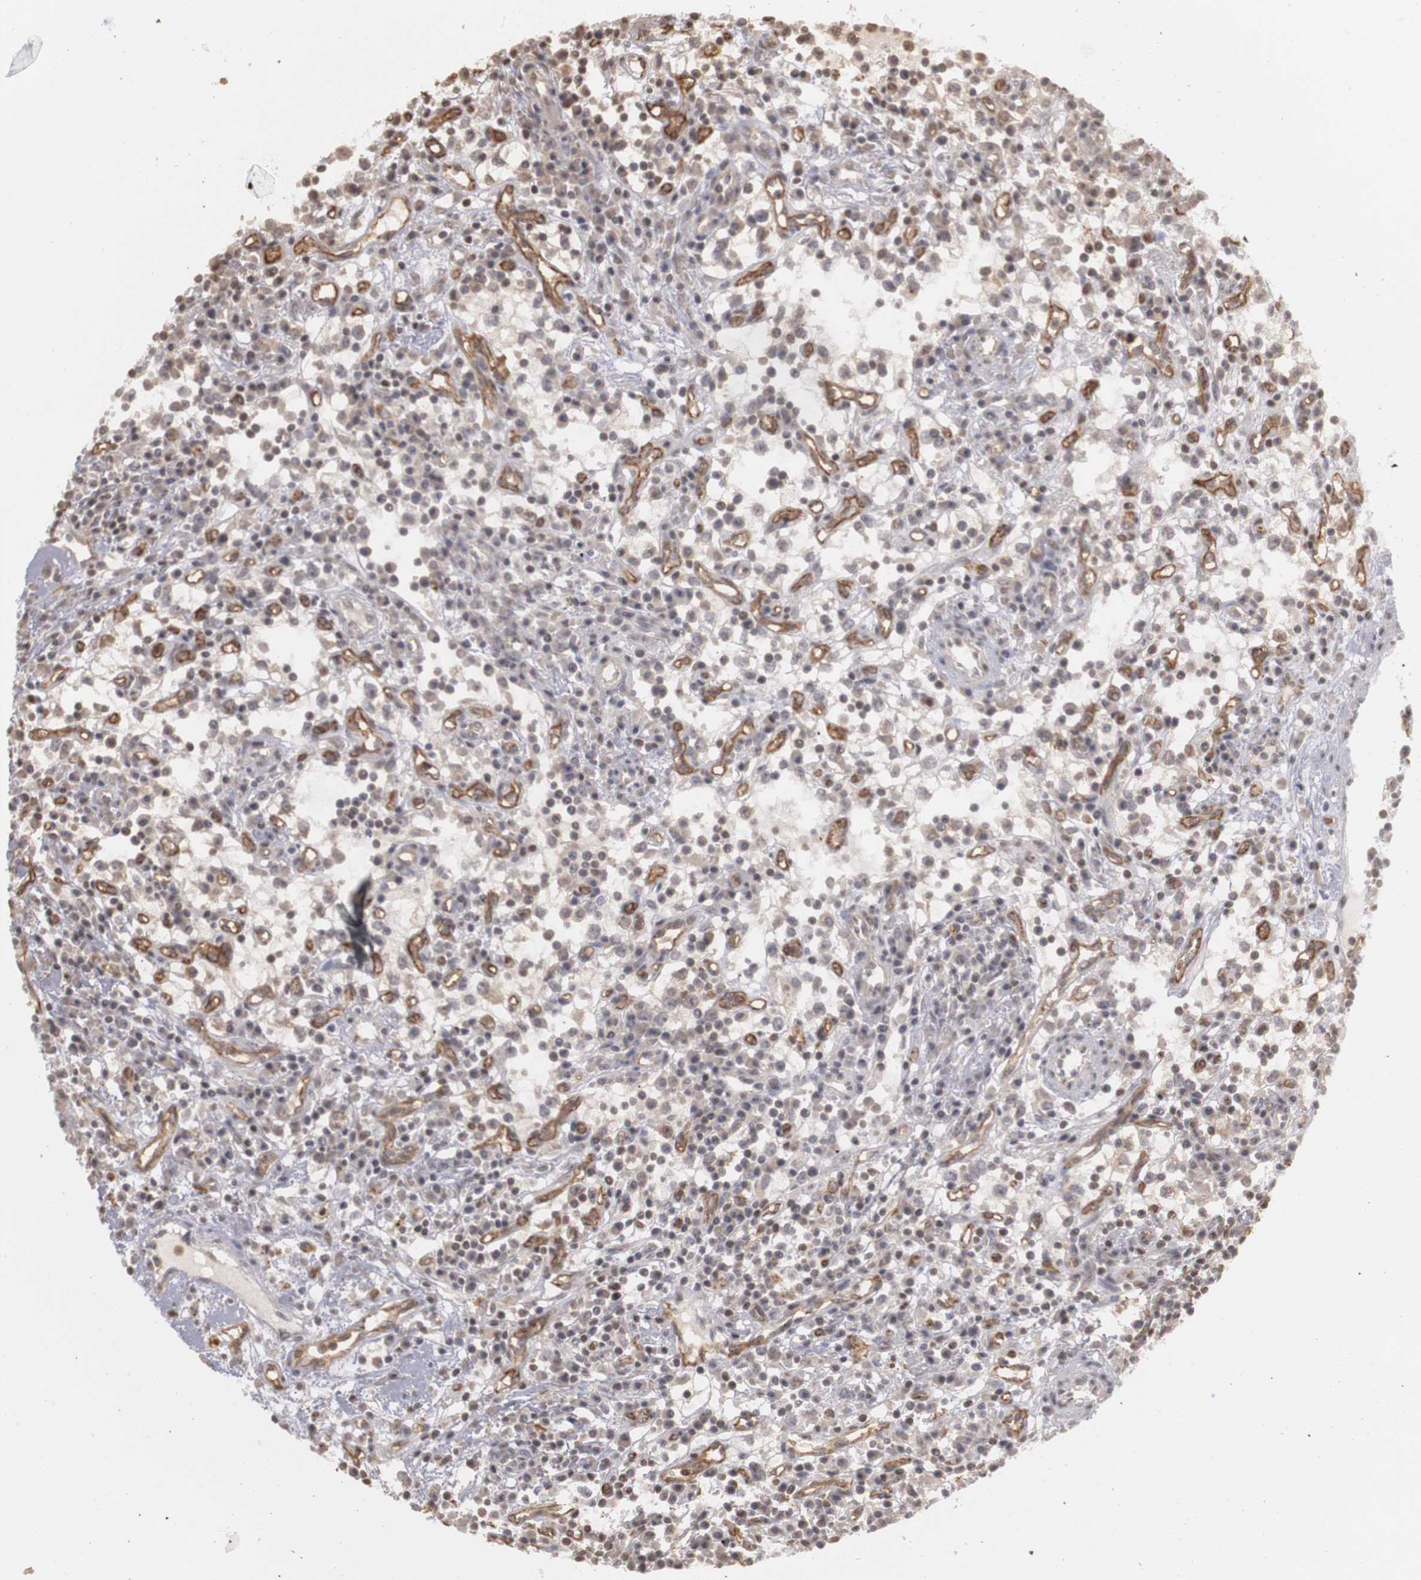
{"staining": {"intensity": "weak", "quantity": ">75%", "location": "cytoplasmic/membranous"}, "tissue": "renal cancer", "cell_type": "Tumor cells", "image_type": "cancer", "snomed": [{"axis": "morphology", "description": "Adenocarcinoma, NOS"}, {"axis": "topography", "description": "Kidney"}], "caption": "Weak cytoplasmic/membranous positivity for a protein is seen in about >75% of tumor cells of renal cancer using immunohistochemistry.", "gene": "PLEKHA1", "patient": {"sex": "male", "age": 82}}